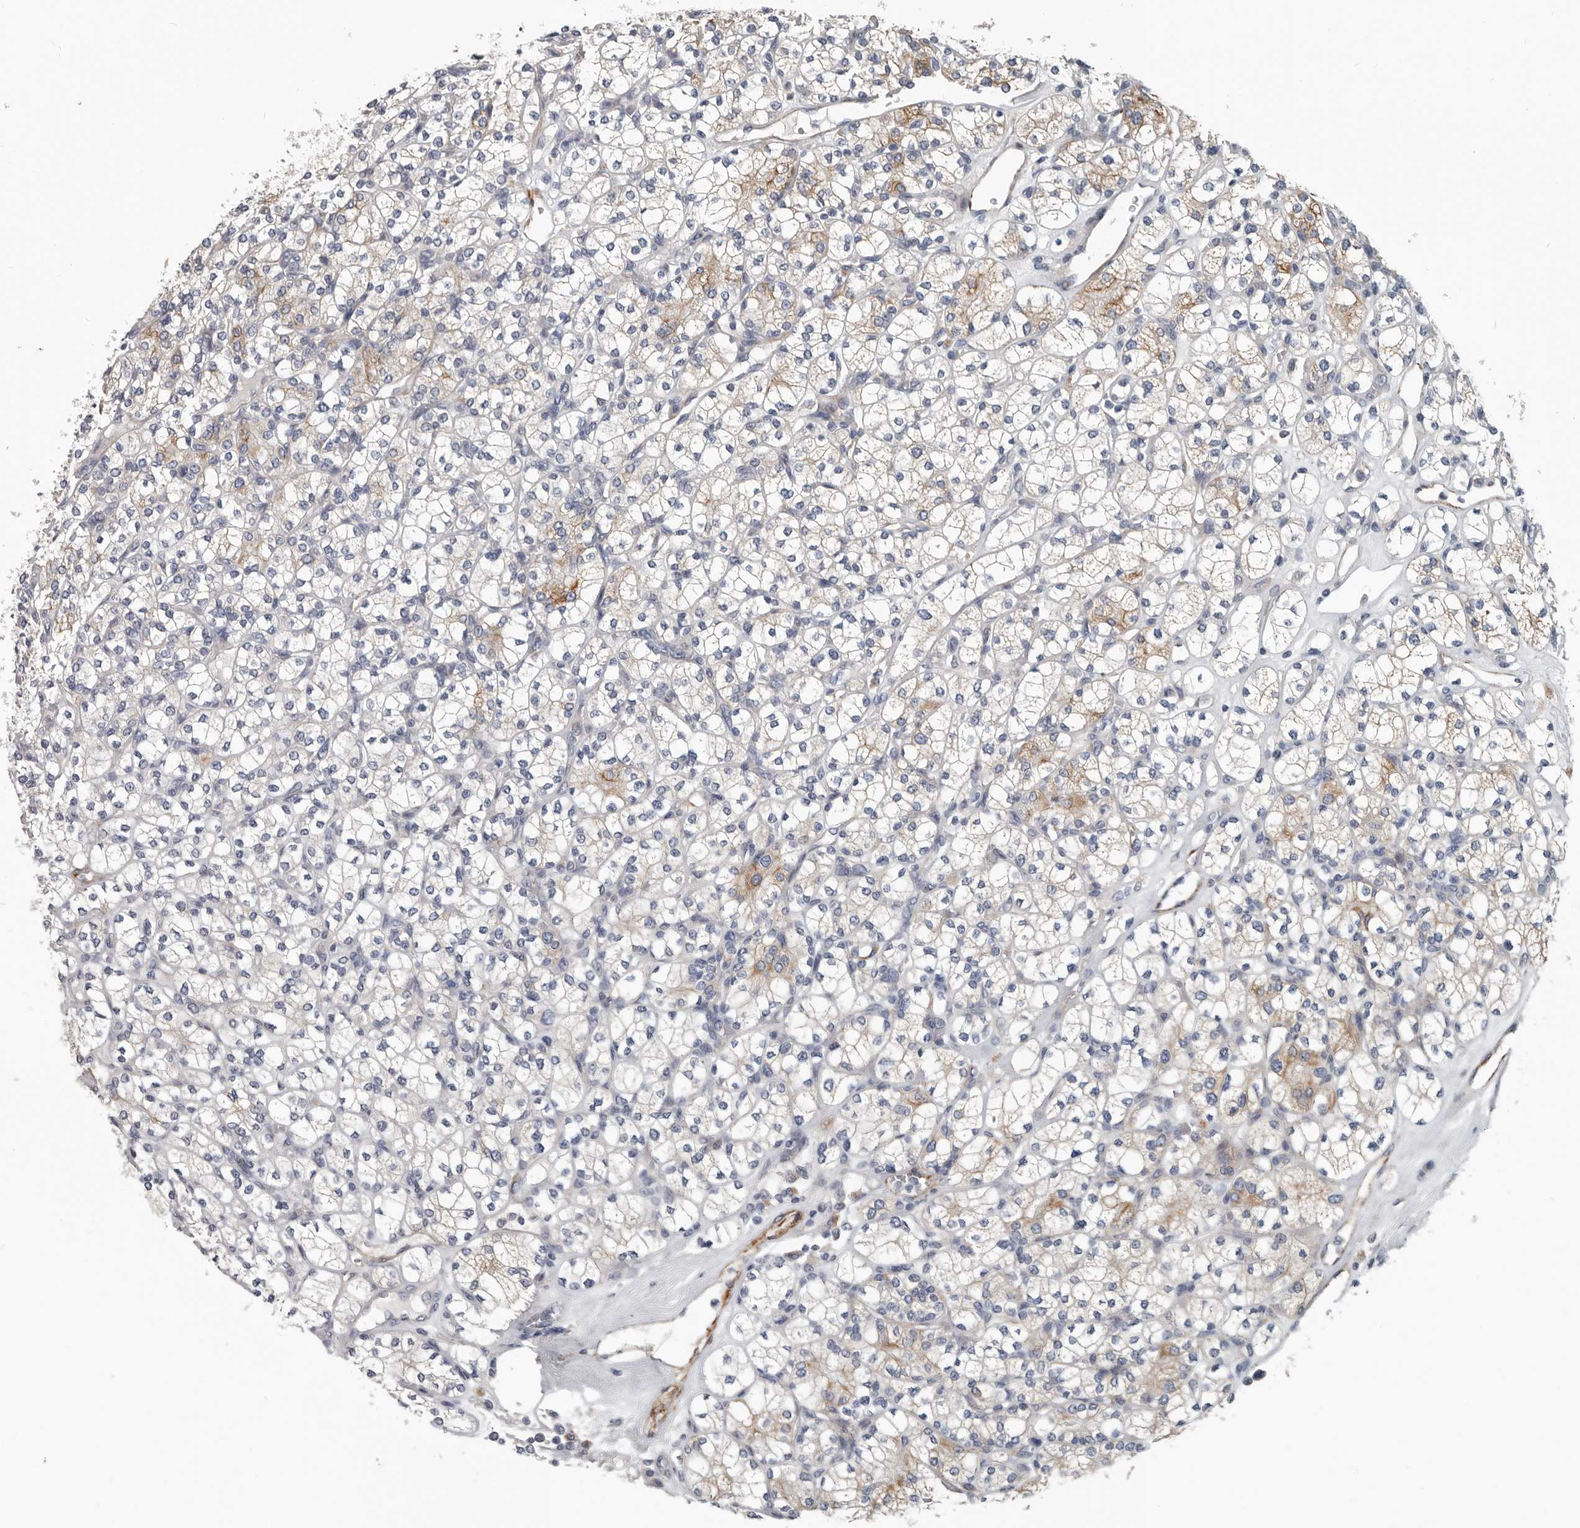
{"staining": {"intensity": "moderate", "quantity": "<25%", "location": "cytoplasmic/membranous"}, "tissue": "renal cancer", "cell_type": "Tumor cells", "image_type": "cancer", "snomed": [{"axis": "morphology", "description": "Adenocarcinoma, NOS"}, {"axis": "topography", "description": "Kidney"}], "caption": "Renal cancer (adenocarcinoma) stained for a protein (brown) shows moderate cytoplasmic/membranous positive expression in approximately <25% of tumor cells.", "gene": "DPY19L4", "patient": {"sex": "male", "age": 77}}